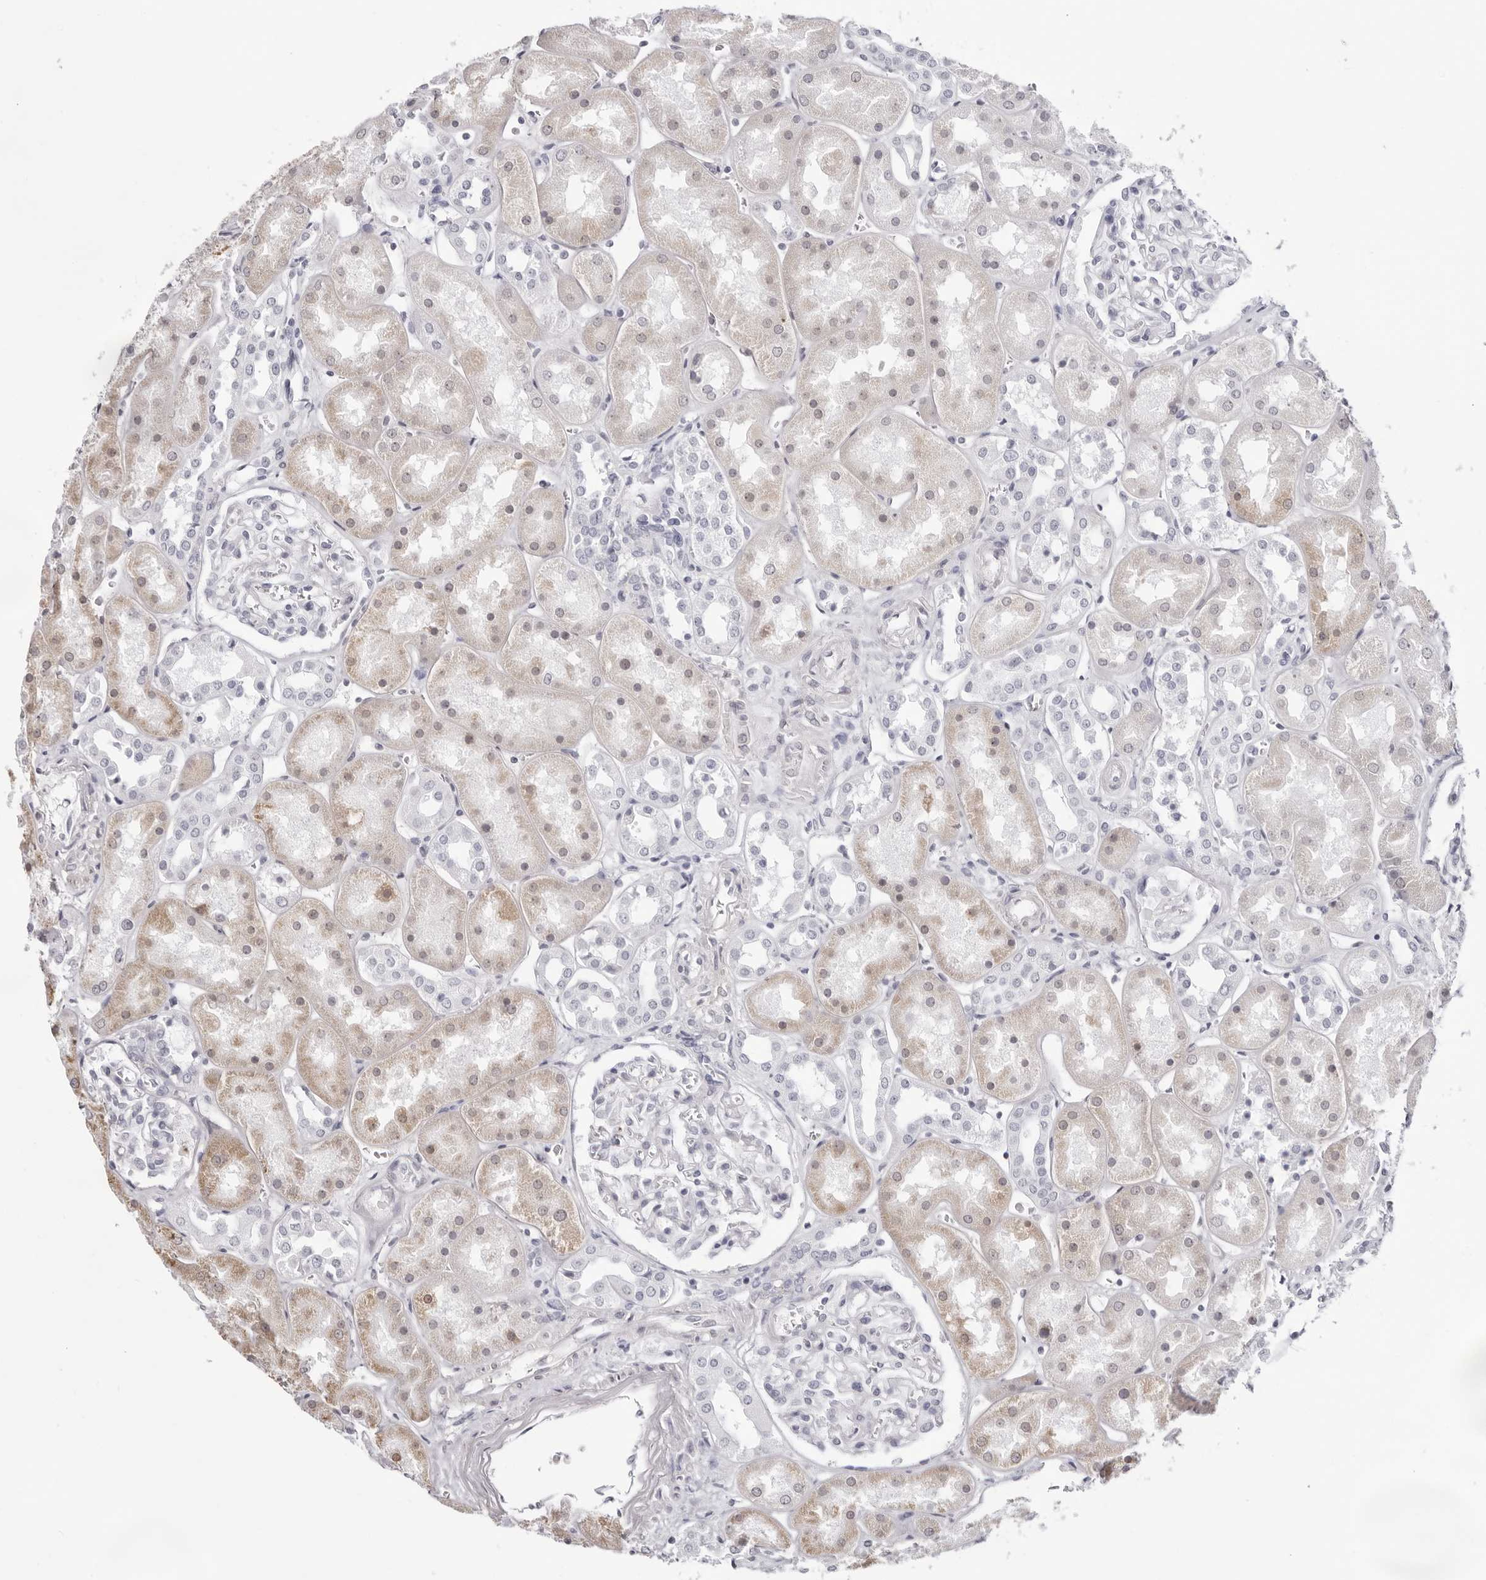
{"staining": {"intensity": "negative", "quantity": "none", "location": "none"}, "tissue": "kidney", "cell_type": "Cells in glomeruli", "image_type": "normal", "snomed": [{"axis": "morphology", "description": "Normal tissue, NOS"}, {"axis": "topography", "description": "Kidney"}], "caption": "High power microscopy image of an immunohistochemistry (IHC) photomicrograph of benign kidney, revealing no significant expression in cells in glomeruli.", "gene": "INSL3", "patient": {"sex": "male", "age": 70}}